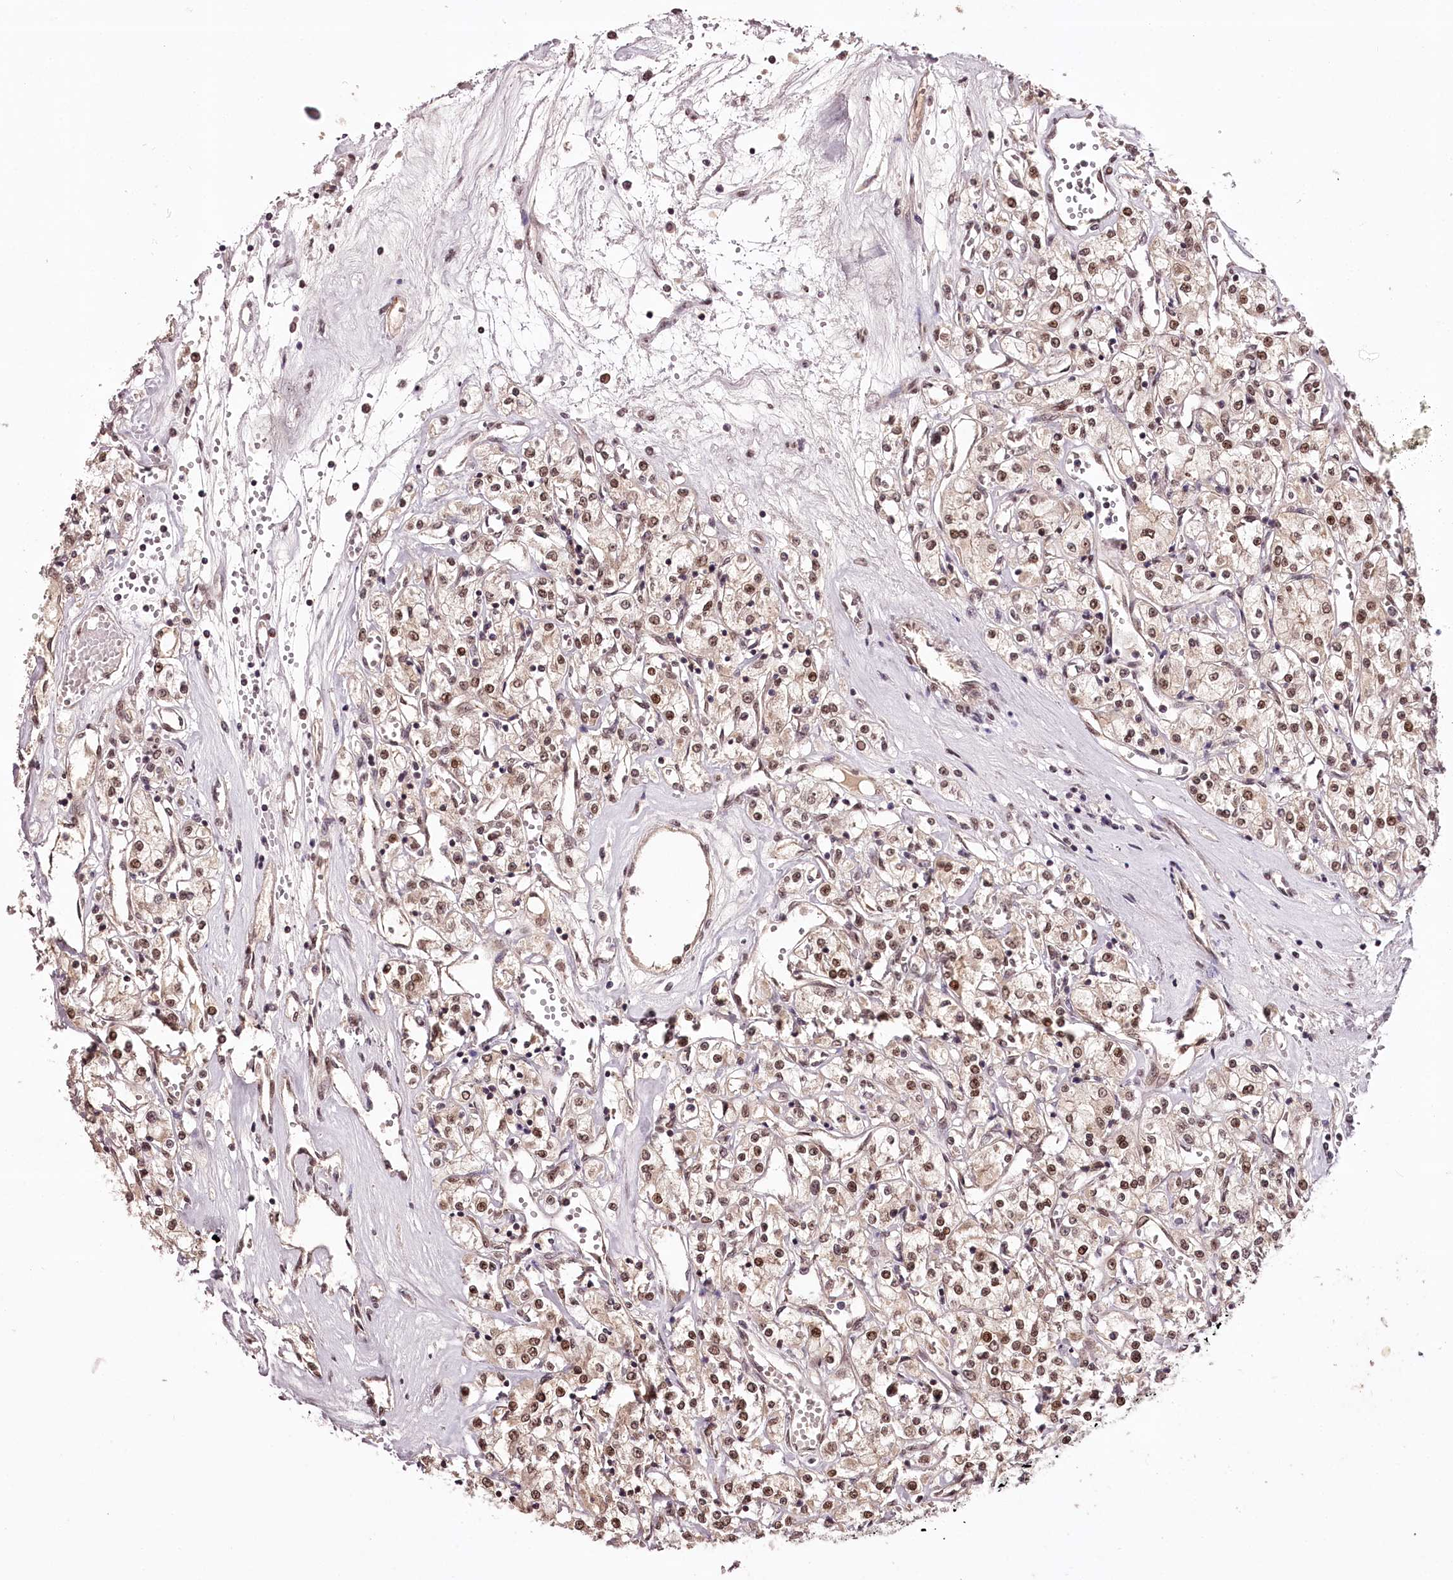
{"staining": {"intensity": "strong", "quantity": ">75%", "location": "nuclear"}, "tissue": "renal cancer", "cell_type": "Tumor cells", "image_type": "cancer", "snomed": [{"axis": "morphology", "description": "Adenocarcinoma, NOS"}, {"axis": "topography", "description": "Kidney"}], "caption": "There is high levels of strong nuclear positivity in tumor cells of renal cancer, as demonstrated by immunohistochemical staining (brown color).", "gene": "TTC33", "patient": {"sex": "female", "age": 59}}